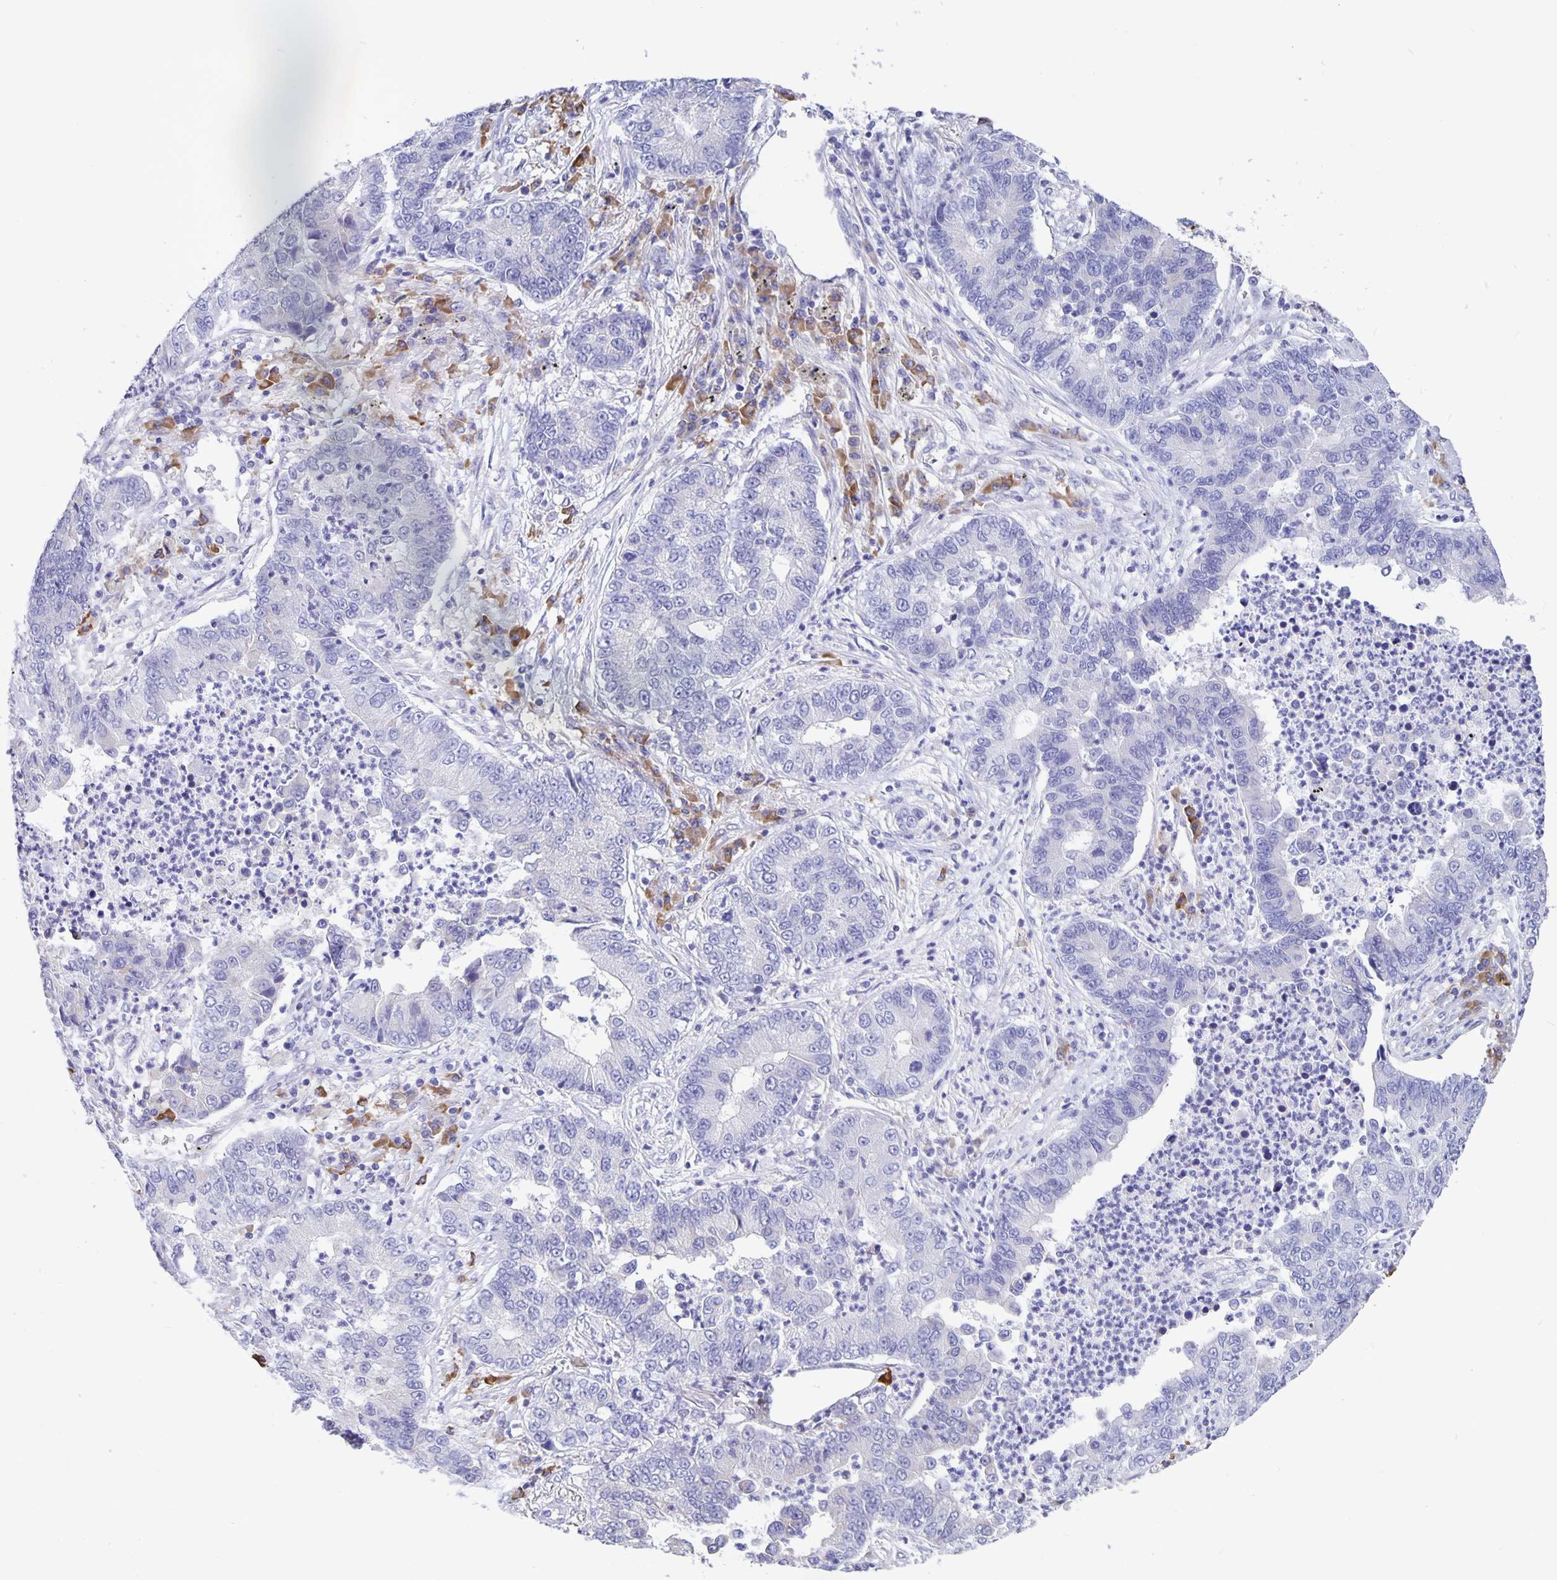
{"staining": {"intensity": "negative", "quantity": "none", "location": "none"}, "tissue": "lung cancer", "cell_type": "Tumor cells", "image_type": "cancer", "snomed": [{"axis": "morphology", "description": "Adenocarcinoma, NOS"}, {"axis": "topography", "description": "Lung"}], "caption": "This is an immunohistochemistry (IHC) photomicrograph of lung cancer (adenocarcinoma). There is no staining in tumor cells.", "gene": "ERMN", "patient": {"sex": "female", "age": 57}}